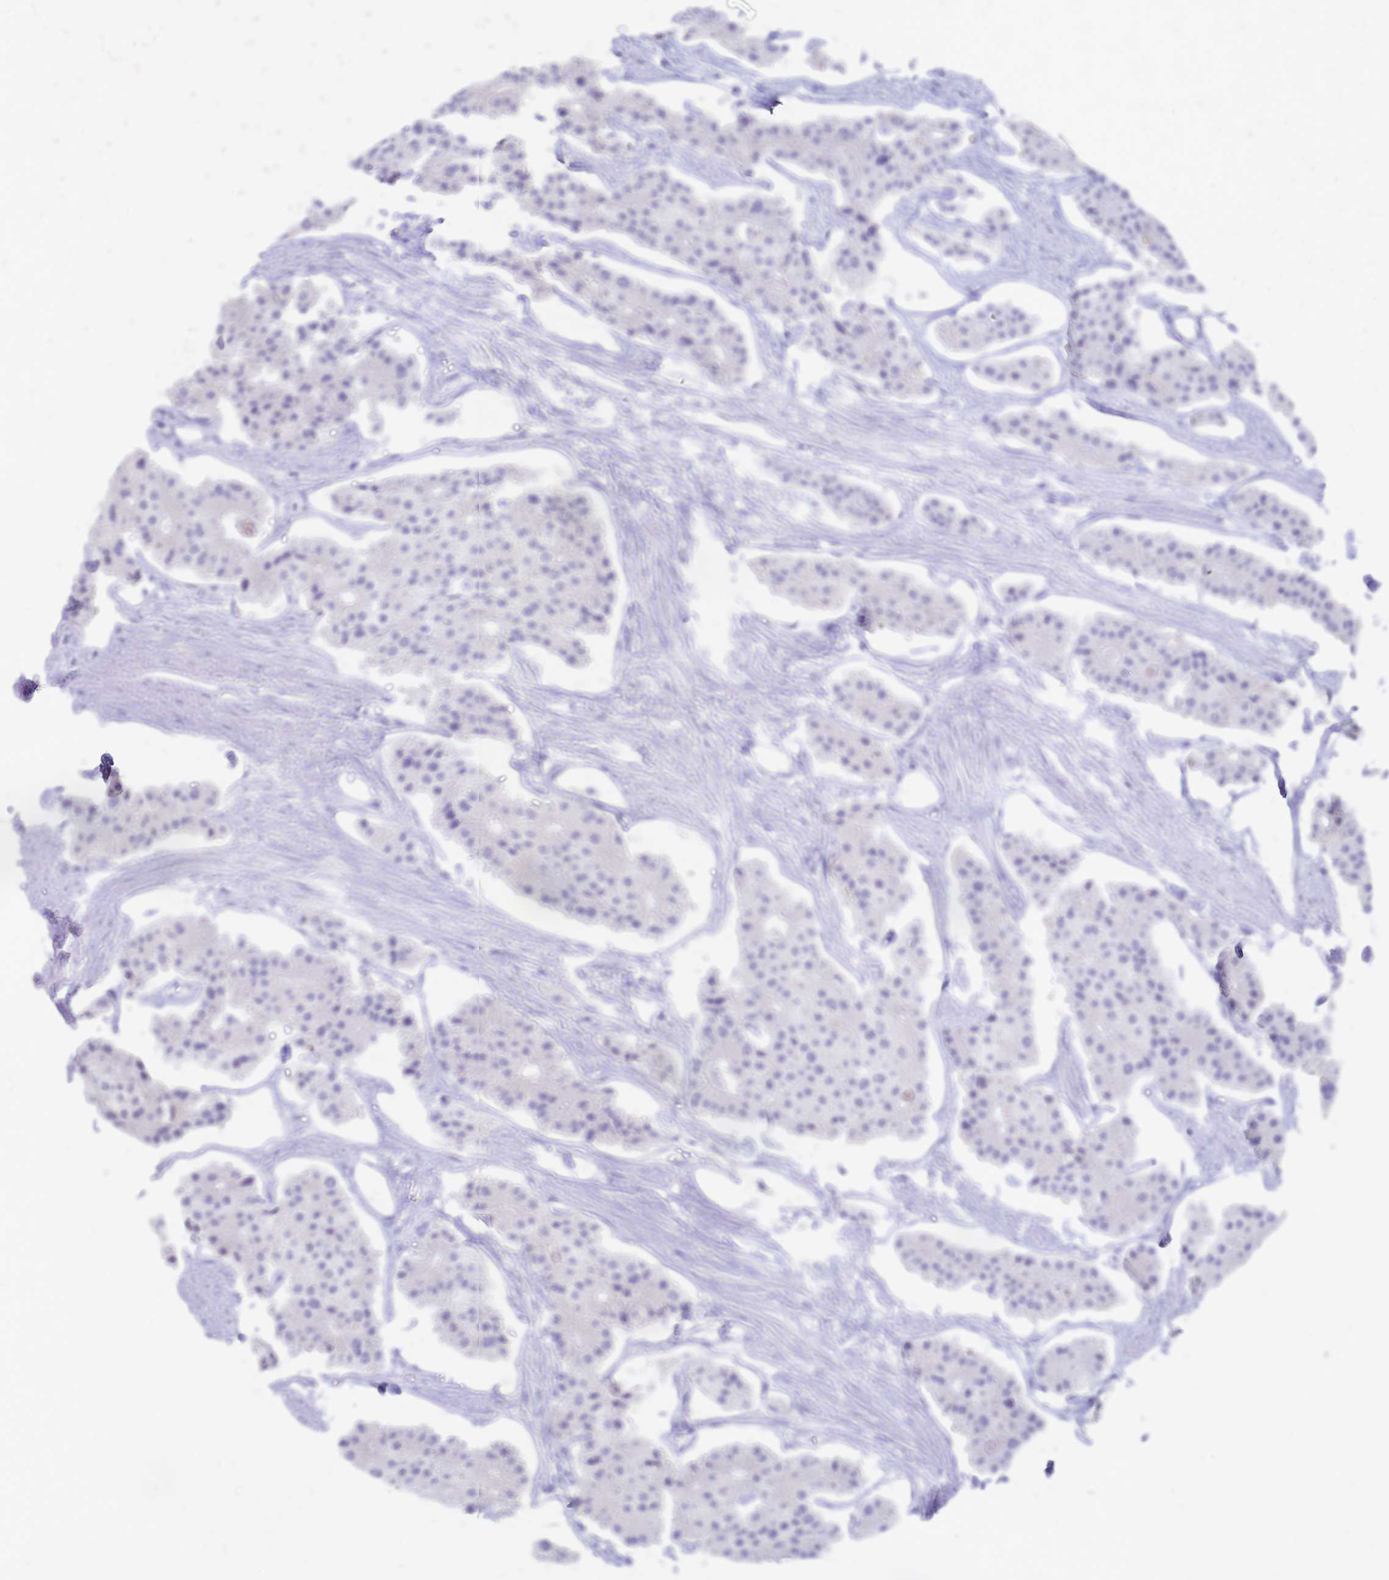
{"staining": {"intensity": "negative", "quantity": "none", "location": "none"}, "tissue": "carcinoid", "cell_type": "Tumor cells", "image_type": "cancer", "snomed": [{"axis": "morphology", "description": "Carcinoid, malignant, NOS"}, {"axis": "topography", "description": "Small intestine"}], "caption": "High magnification brightfield microscopy of carcinoid stained with DAB (brown) and counterstained with hematoxylin (blue): tumor cells show no significant expression. The staining was performed using DAB (3,3'-diaminobenzidine) to visualize the protein expression in brown, while the nuclei were stained in blue with hematoxylin (Magnification: 20x).", "gene": "CYB5A", "patient": {"sex": "female", "age": 65}}